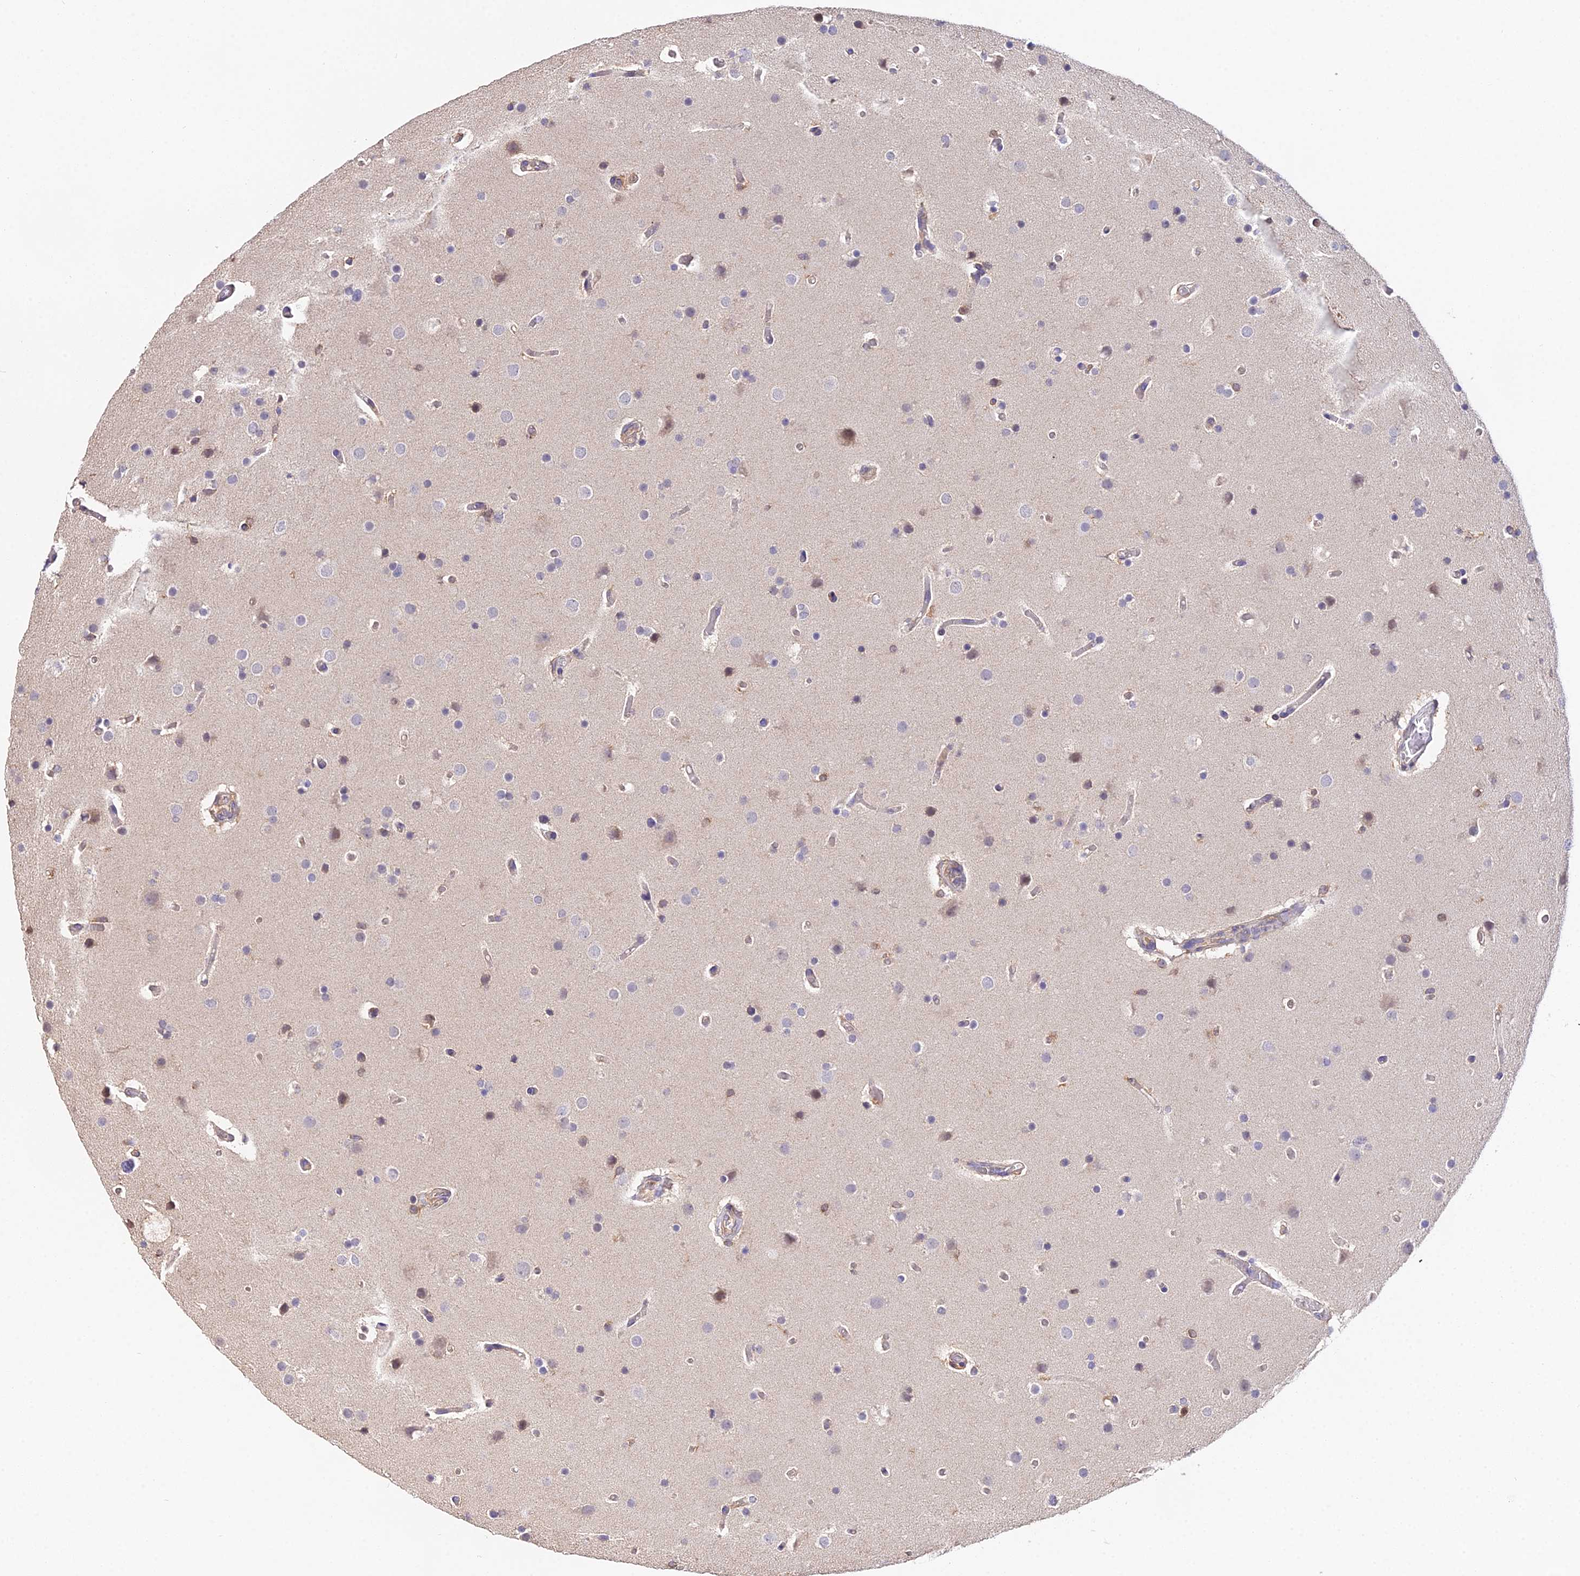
{"staining": {"intensity": "negative", "quantity": "none", "location": "none"}, "tissue": "glioma", "cell_type": "Tumor cells", "image_type": "cancer", "snomed": [{"axis": "morphology", "description": "Glioma, malignant, High grade"}, {"axis": "topography", "description": "Cerebral cortex"}], "caption": "Glioma was stained to show a protein in brown. There is no significant positivity in tumor cells.", "gene": "FBP1", "patient": {"sex": "female", "age": 36}}